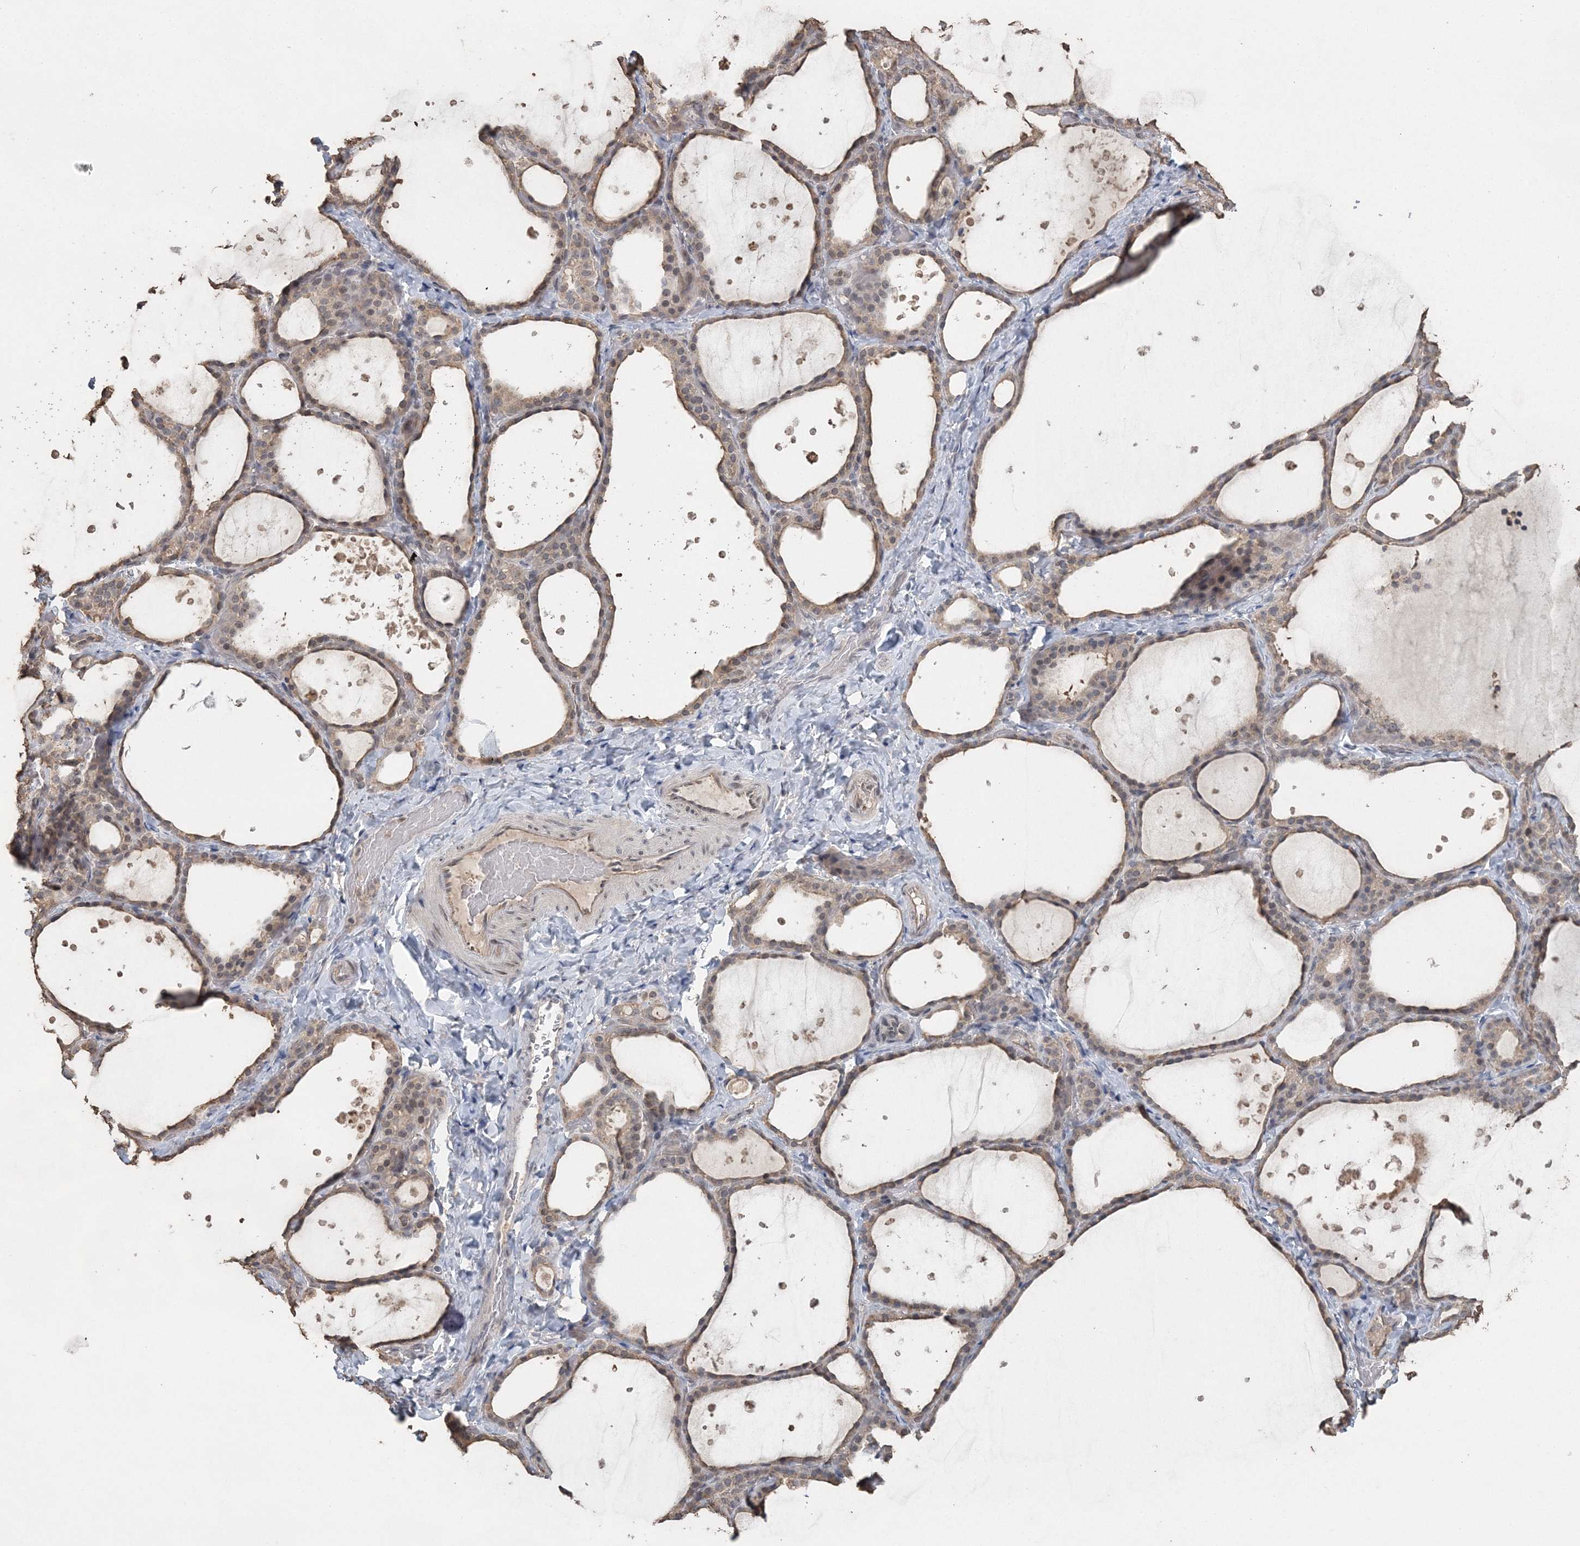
{"staining": {"intensity": "weak", "quantity": "25%-75%", "location": "cytoplasmic/membranous"}, "tissue": "thyroid gland", "cell_type": "Glandular cells", "image_type": "normal", "snomed": [{"axis": "morphology", "description": "Normal tissue, NOS"}, {"axis": "topography", "description": "Thyroid gland"}], "caption": "A histopathology image showing weak cytoplasmic/membranous staining in about 25%-75% of glandular cells in normal thyroid gland, as visualized by brown immunohistochemical staining.", "gene": "UIMC1", "patient": {"sex": "female", "age": 44}}